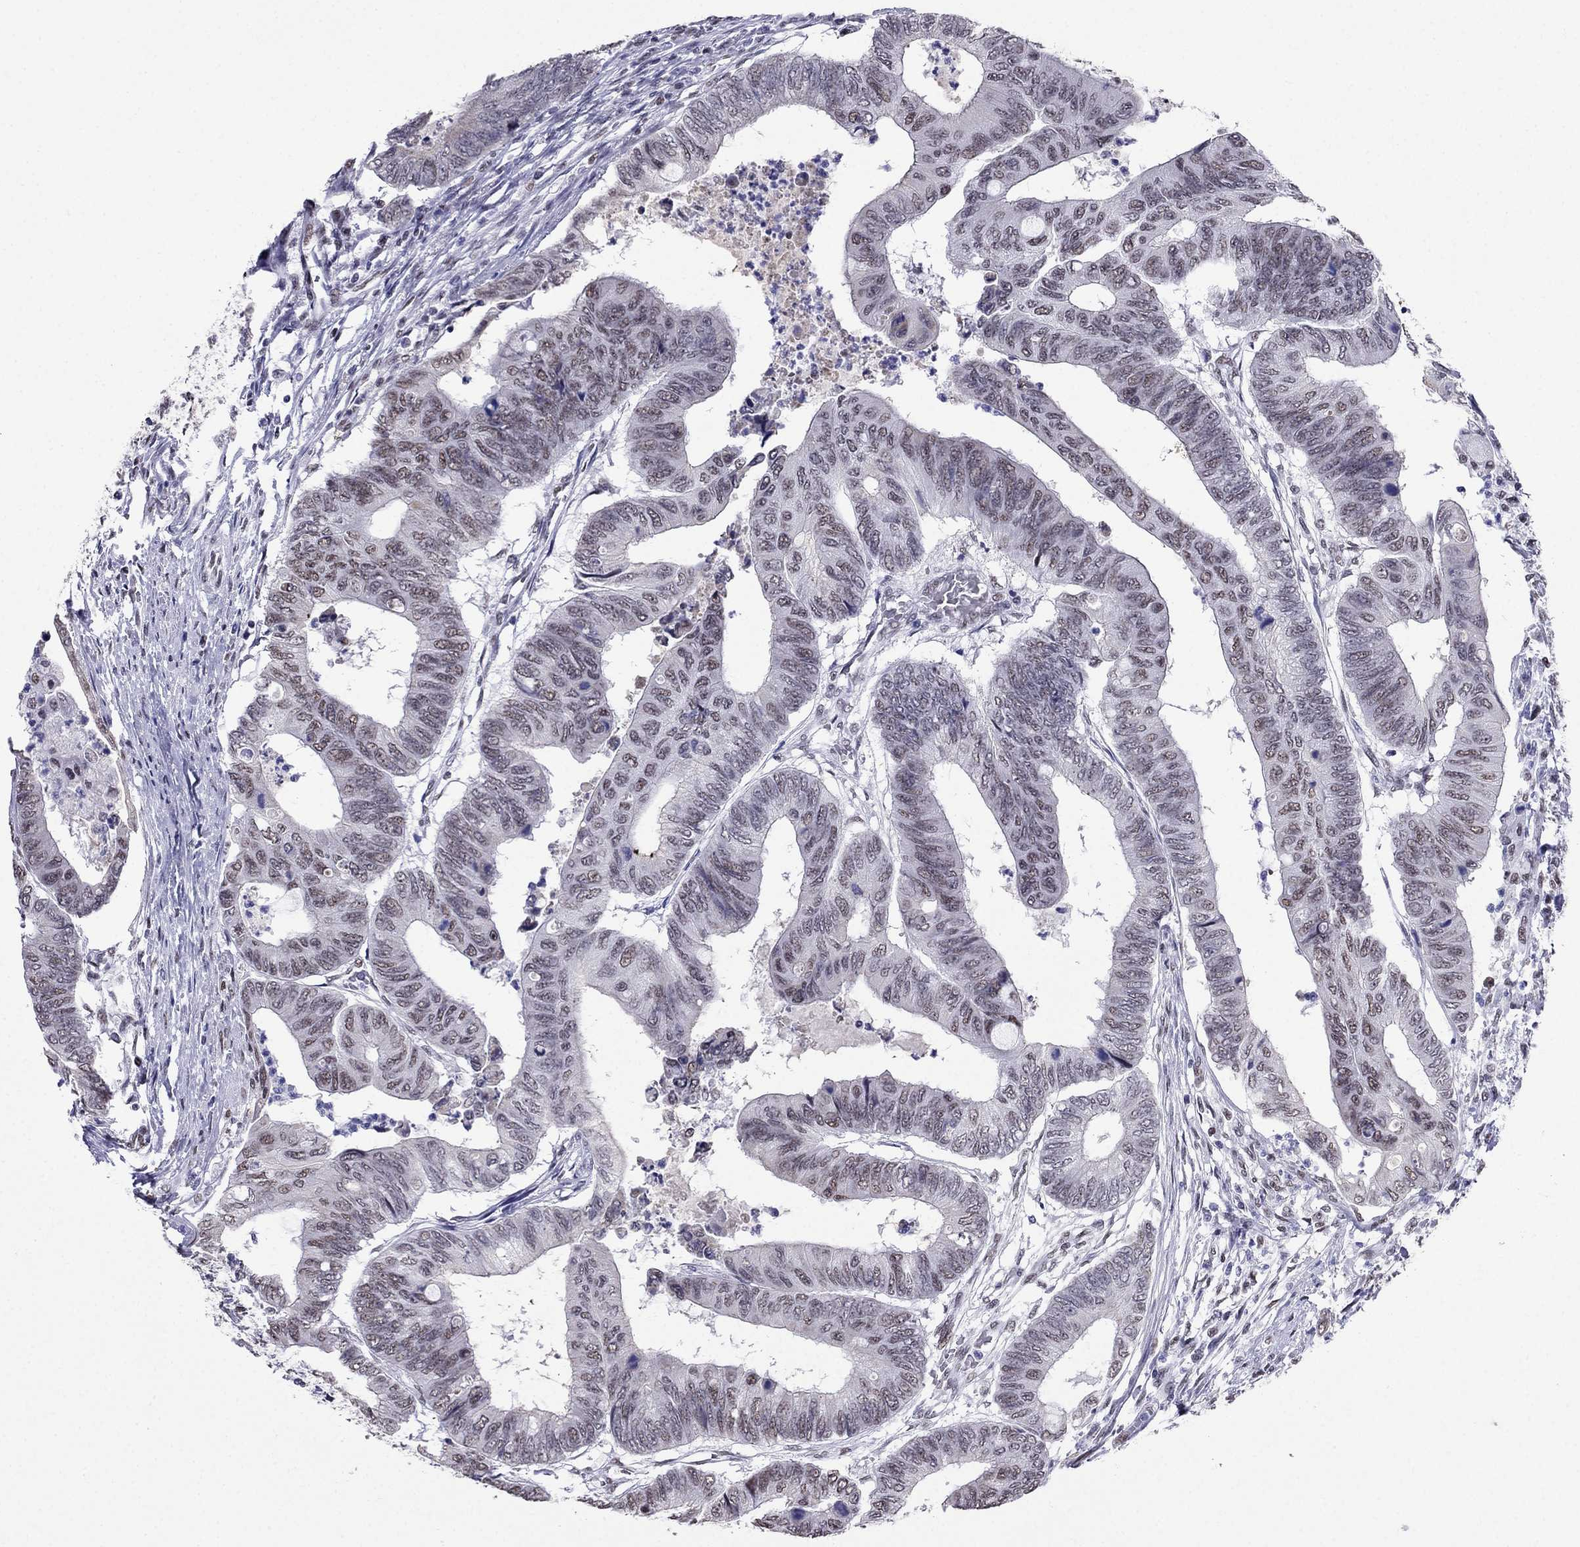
{"staining": {"intensity": "moderate", "quantity": "<25%", "location": "nuclear"}, "tissue": "colorectal cancer", "cell_type": "Tumor cells", "image_type": "cancer", "snomed": [{"axis": "morphology", "description": "Normal tissue, NOS"}, {"axis": "morphology", "description": "Adenocarcinoma, NOS"}, {"axis": "topography", "description": "Rectum"}, {"axis": "topography", "description": "Peripheral nerve tissue"}], "caption": "Immunohistochemical staining of human colorectal adenocarcinoma exhibits moderate nuclear protein expression in approximately <25% of tumor cells. The staining was performed using DAB to visualize the protein expression in brown, while the nuclei were stained in blue with hematoxylin (Magnification: 20x).", "gene": "PPM1G", "patient": {"sex": "male", "age": 92}}